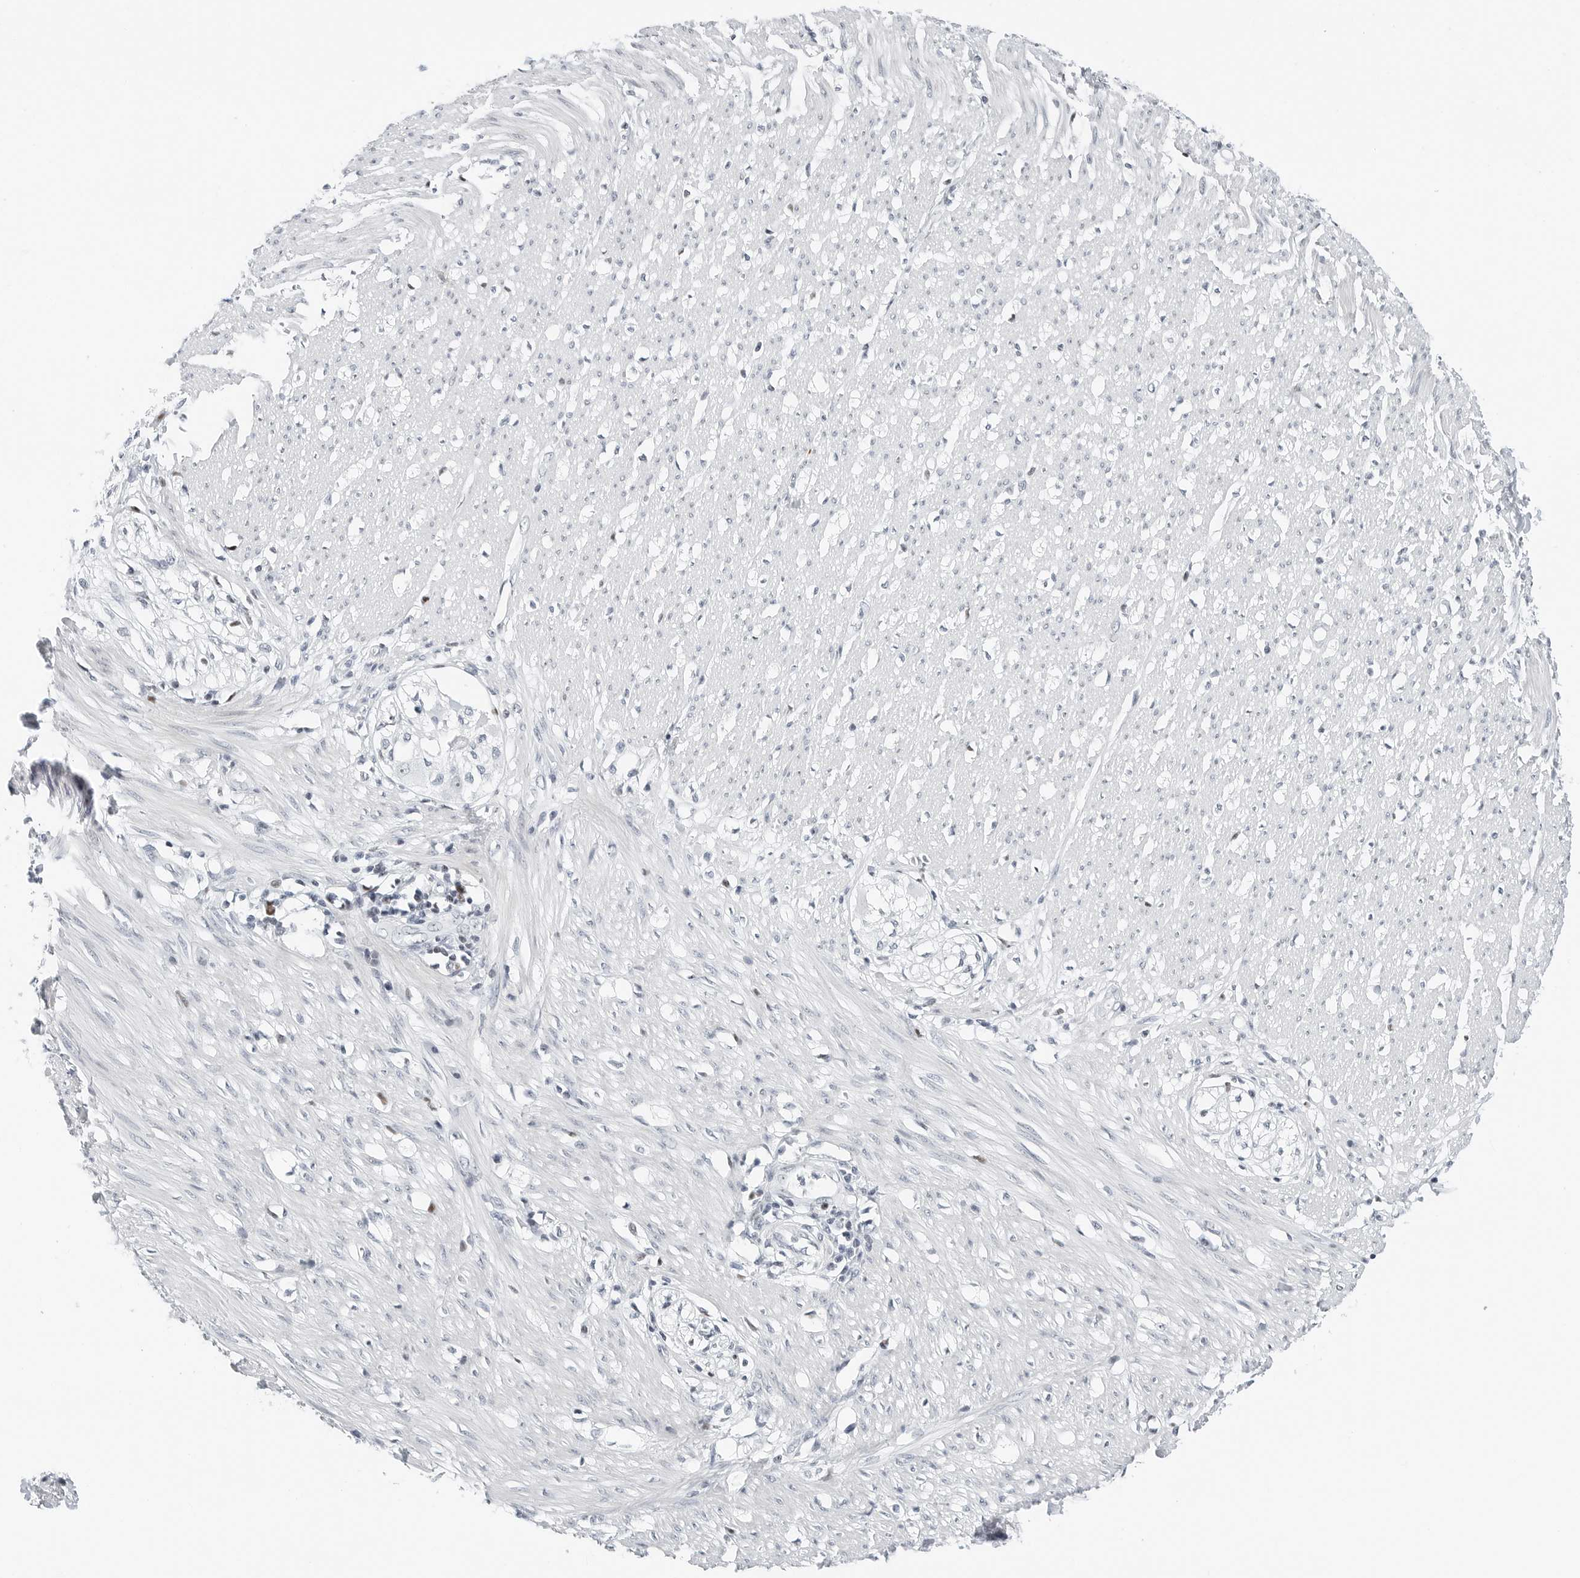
{"staining": {"intensity": "weak", "quantity": "25%-75%", "location": "cytoplasmic/membranous,nuclear"}, "tissue": "smooth muscle", "cell_type": "Smooth muscle cells", "image_type": "normal", "snomed": [{"axis": "morphology", "description": "Normal tissue, NOS"}, {"axis": "morphology", "description": "Adenocarcinoma, NOS"}, {"axis": "topography", "description": "Colon"}, {"axis": "topography", "description": "Peripheral nerve tissue"}], "caption": "Protein expression by immunohistochemistry (IHC) demonstrates weak cytoplasmic/membranous,nuclear staining in approximately 25%-75% of smooth muscle cells in normal smooth muscle.", "gene": "NTMT2", "patient": {"sex": "male", "age": 14}}